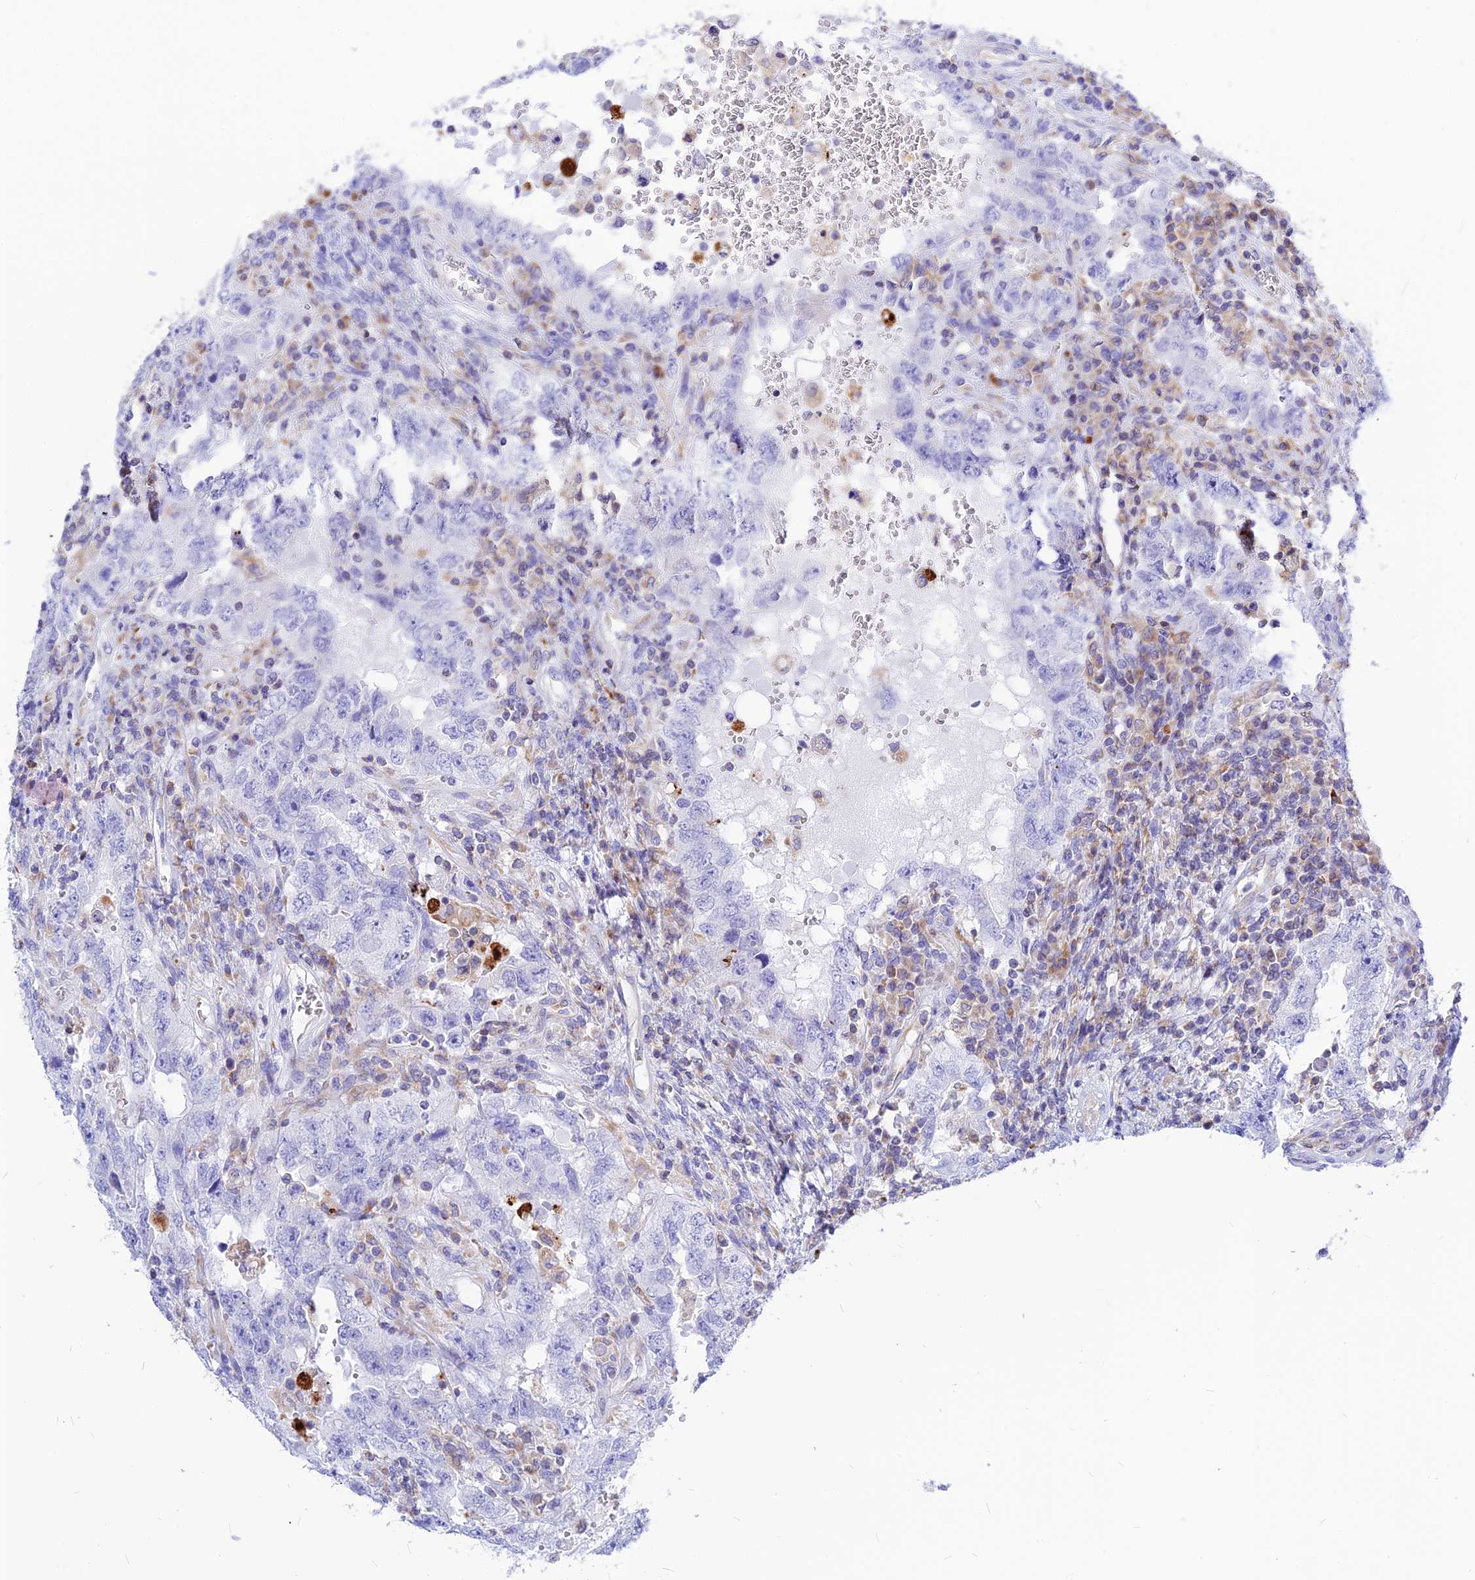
{"staining": {"intensity": "negative", "quantity": "none", "location": "none"}, "tissue": "testis cancer", "cell_type": "Tumor cells", "image_type": "cancer", "snomed": [{"axis": "morphology", "description": "Carcinoma, Embryonal, NOS"}, {"axis": "topography", "description": "Testis"}], "caption": "Human testis cancer (embryonal carcinoma) stained for a protein using IHC displays no expression in tumor cells.", "gene": "CNOT6", "patient": {"sex": "male", "age": 26}}